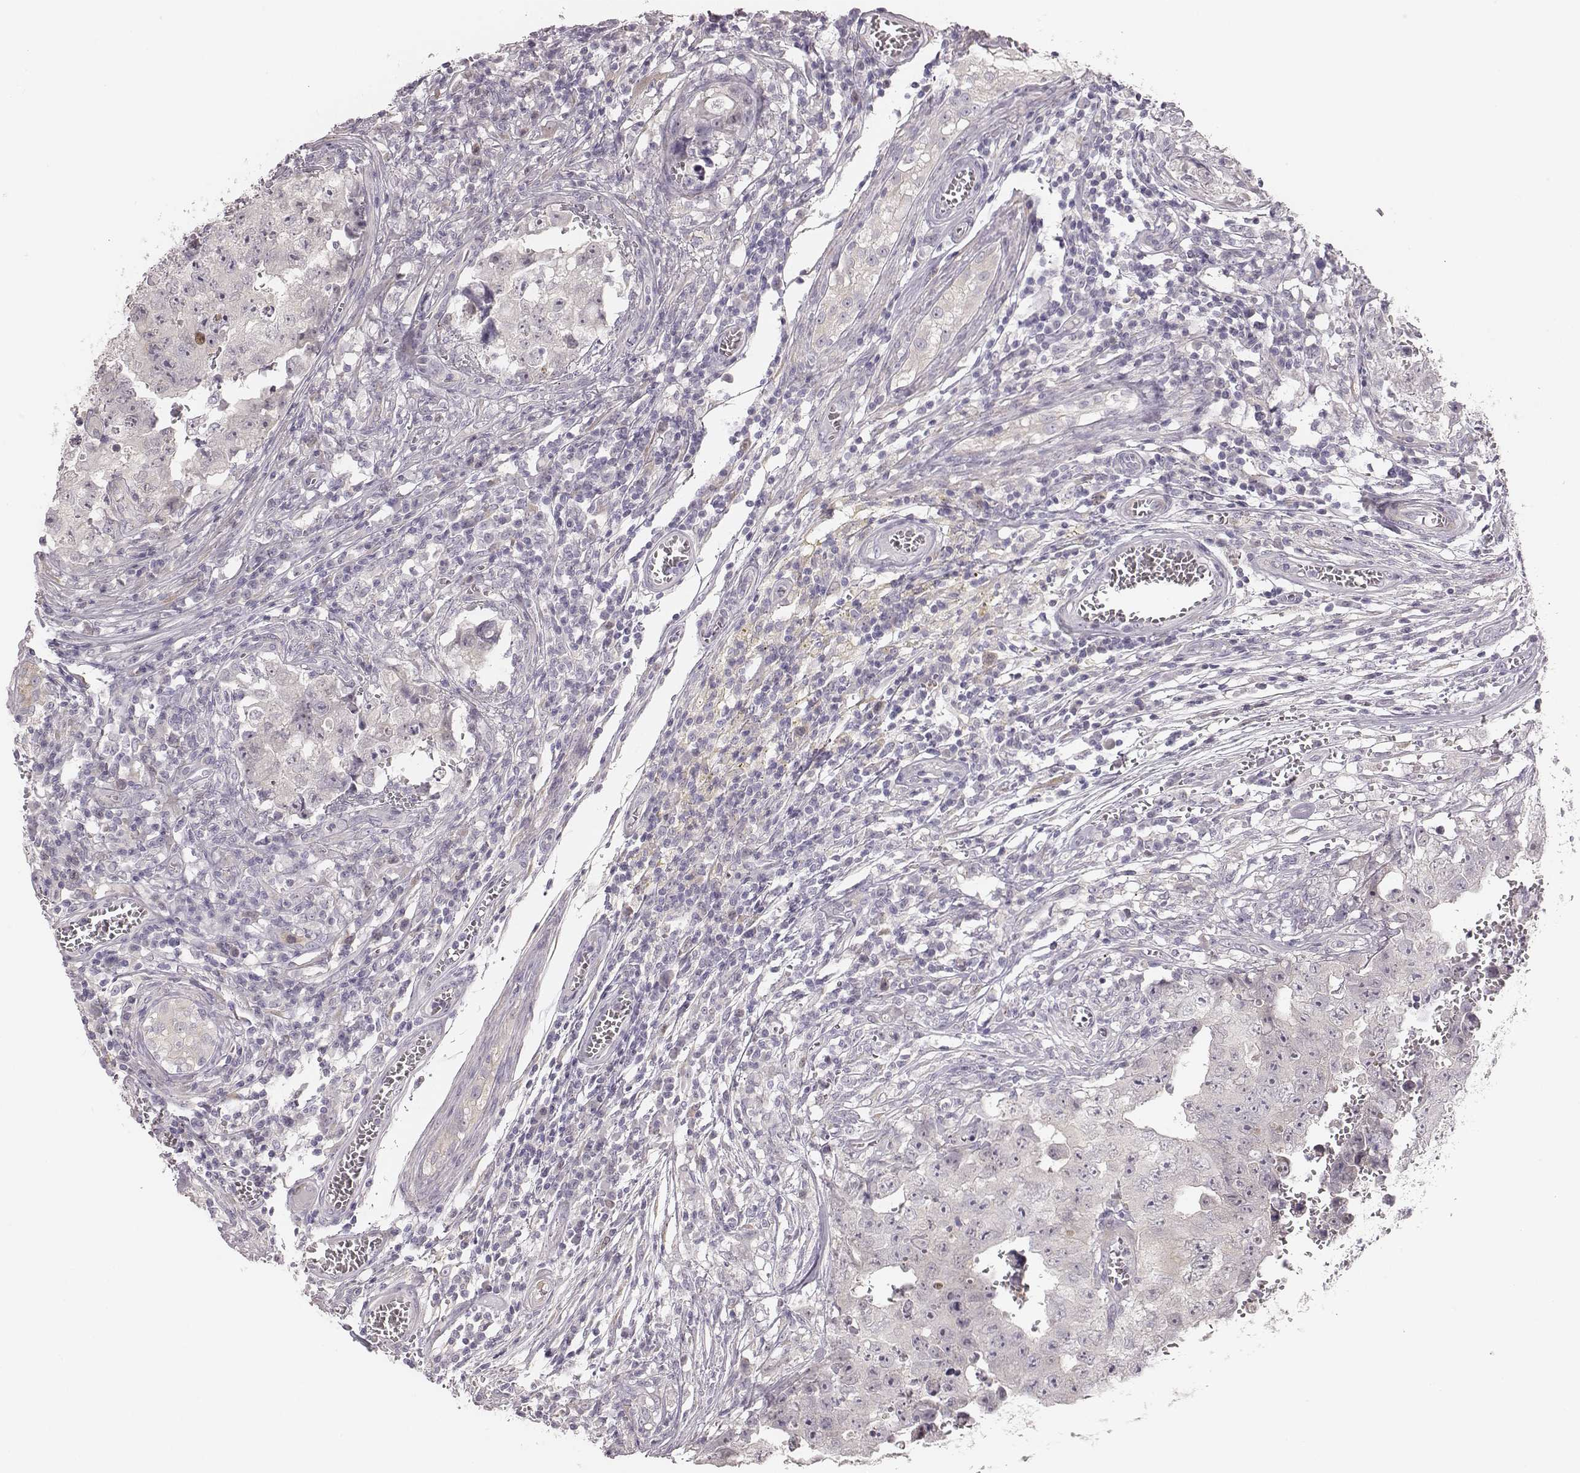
{"staining": {"intensity": "negative", "quantity": "none", "location": "none"}, "tissue": "testis cancer", "cell_type": "Tumor cells", "image_type": "cancer", "snomed": [{"axis": "morphology", "description": "Carcinoma, Embryonal, NOS"}, {"axis": "topography", "description": "Testis"}], "caption": "Immunohistochemistry image of neoplastic tissue: human testis cancer stained with DAB shows no significant protein staining in tumor cells.", "gene": "PBK", "patient": {"sex": "male", "age": 36}}